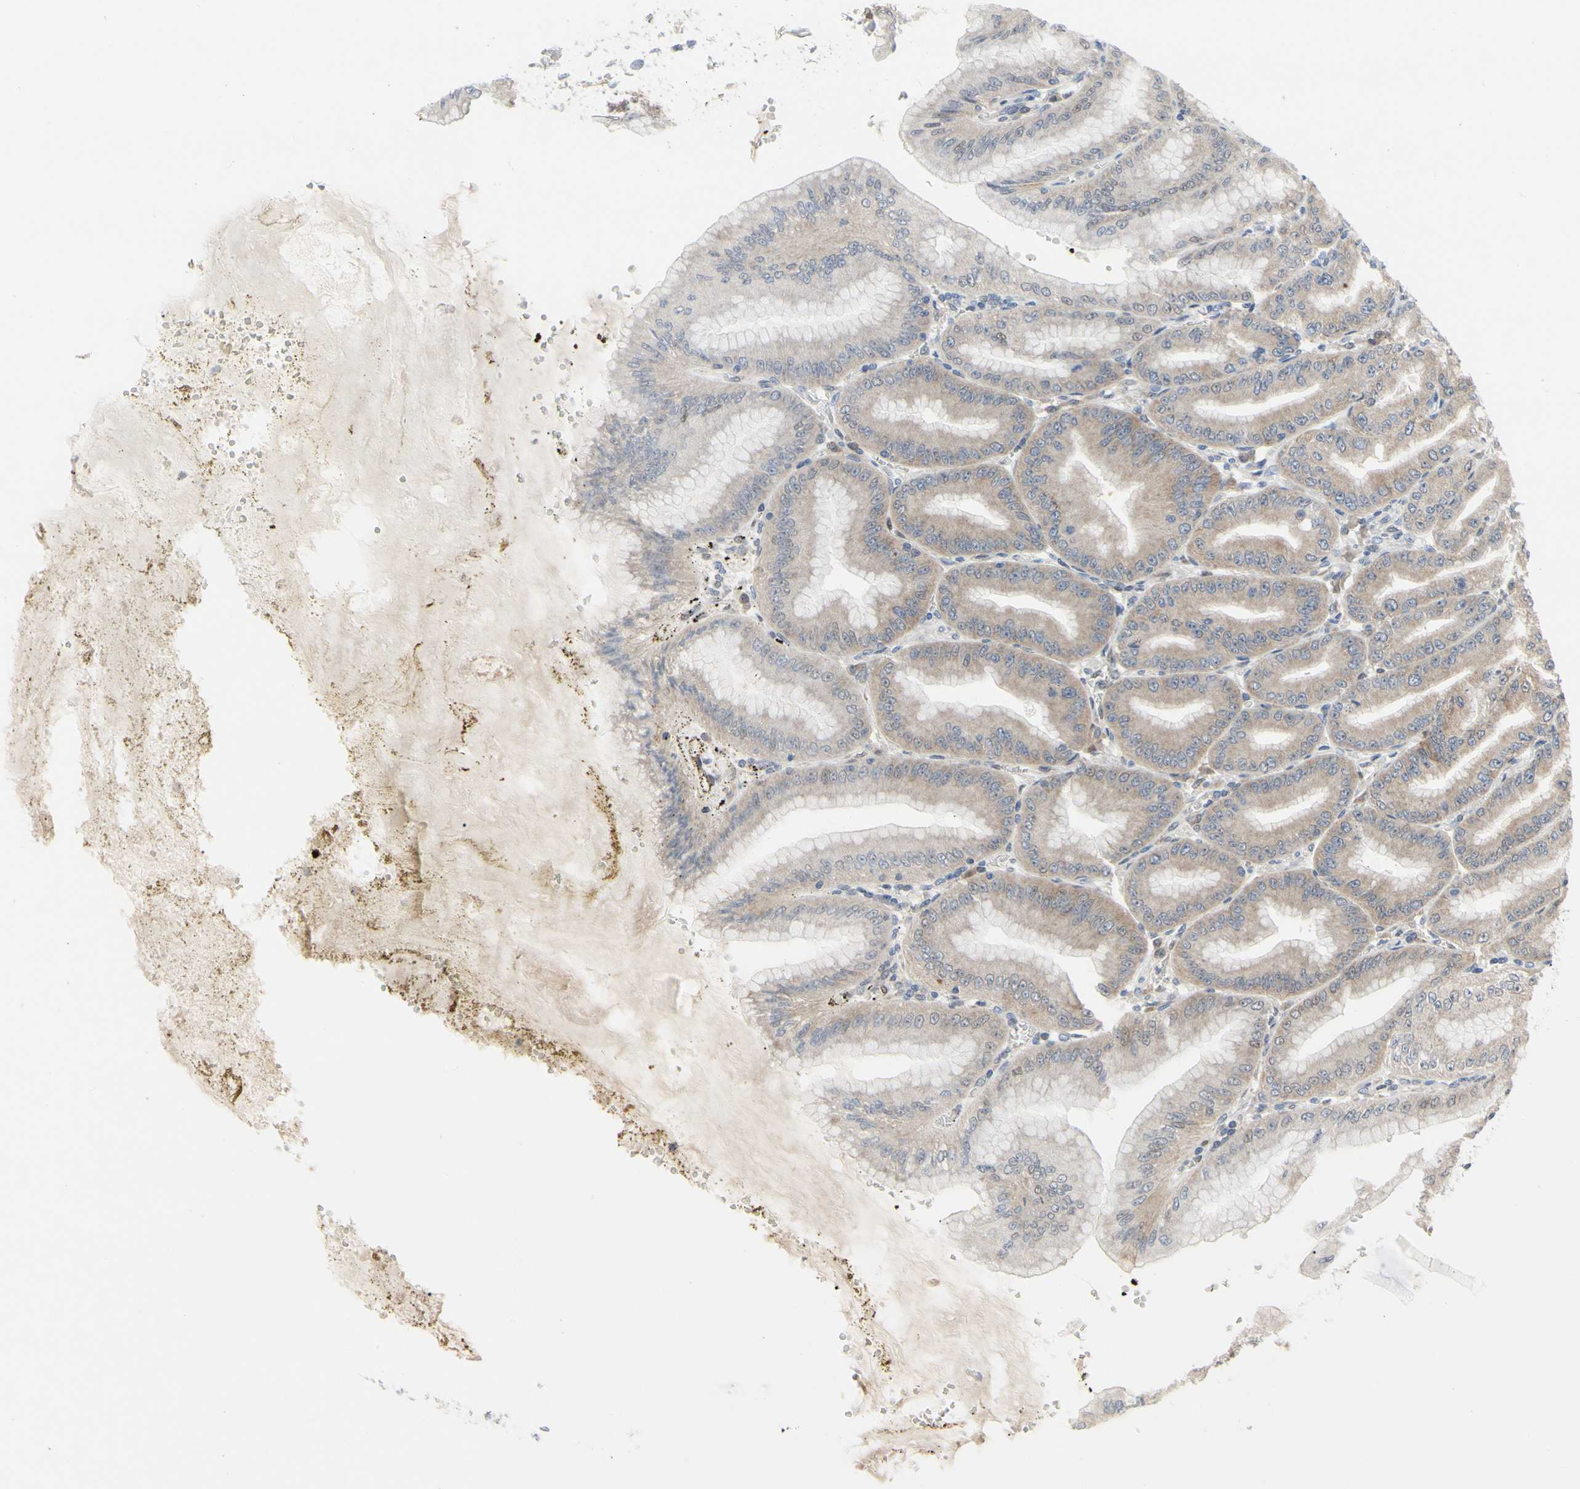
{"staining": {"intensity": "moderate", "quantity": ">75%", "location": "cytoplasmic/membranous"}, "tissue": "stomach", "cell_type": "Glandular cells", "image_type": "normal", "snomed": [{"axis": "morphology", "description": "Normal tissue, NOS"}, {"axis": "topography", "description": "Stomach, lower"}], "caption": "A brown stain shows moderate cytoplasmic/membranous positivity of a protein in glandular cells of benign human stomach.", "gene": "CDK5", "patient": {"sex": "male", "age": 71}}